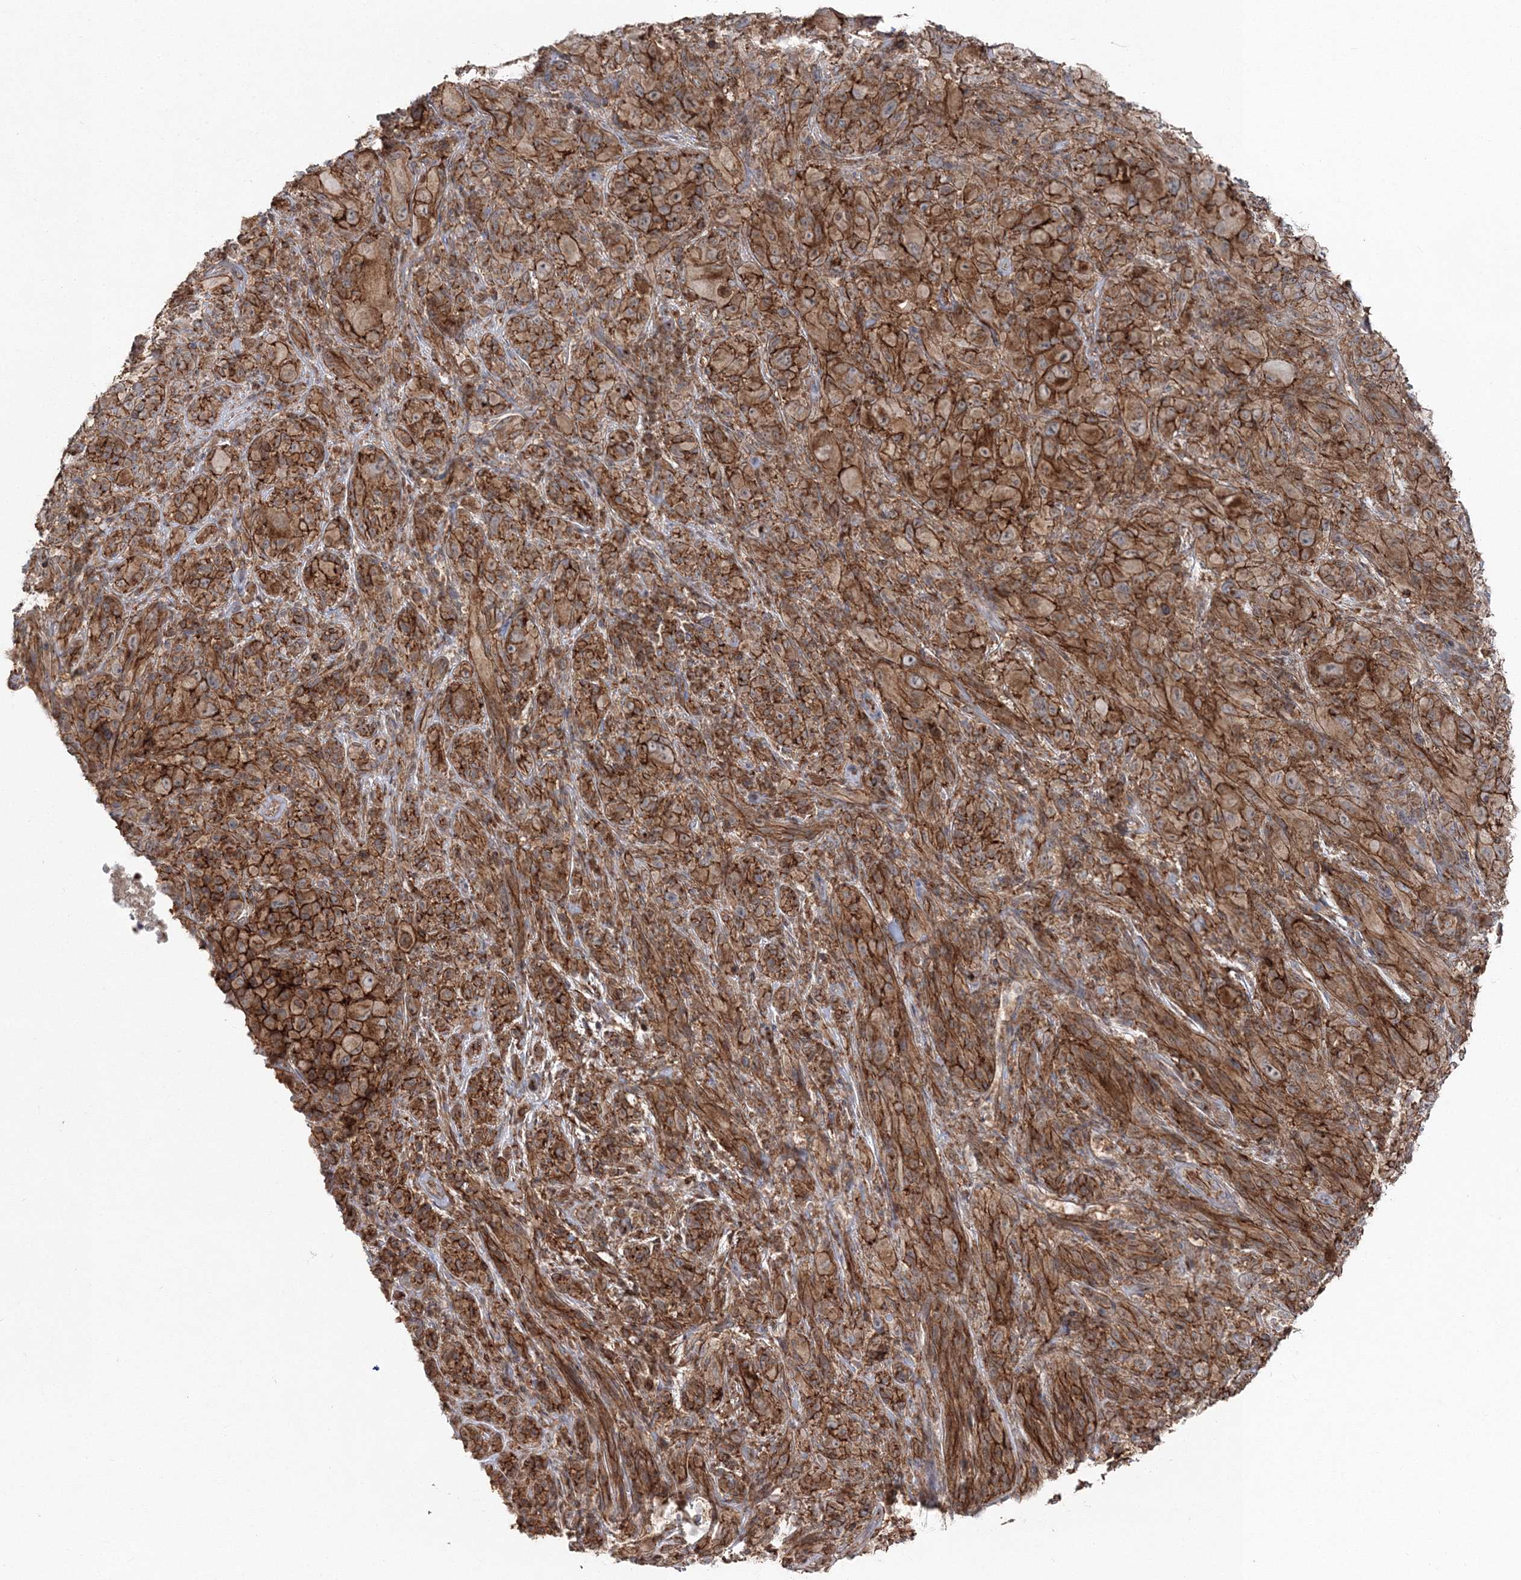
{"staining": {"intensity": "strong", "quantity": ">75%", "location": "cytoplasmic/membranous"}, "tissue": "melanoma", "cell_type": "Tumor cells", "image_type": "cancer", "snomed": [{"axis": "morphology", "description": "Malignant melanoma, NOS"}, {"axis": "topography", "description": "Skin of head"}], "caption": "Malignant melanoma stained with a protein marker exhibits strong staining in tumor cells.", "gene": "PCBD2", "patient": {"sex": "male", "age": 96}}